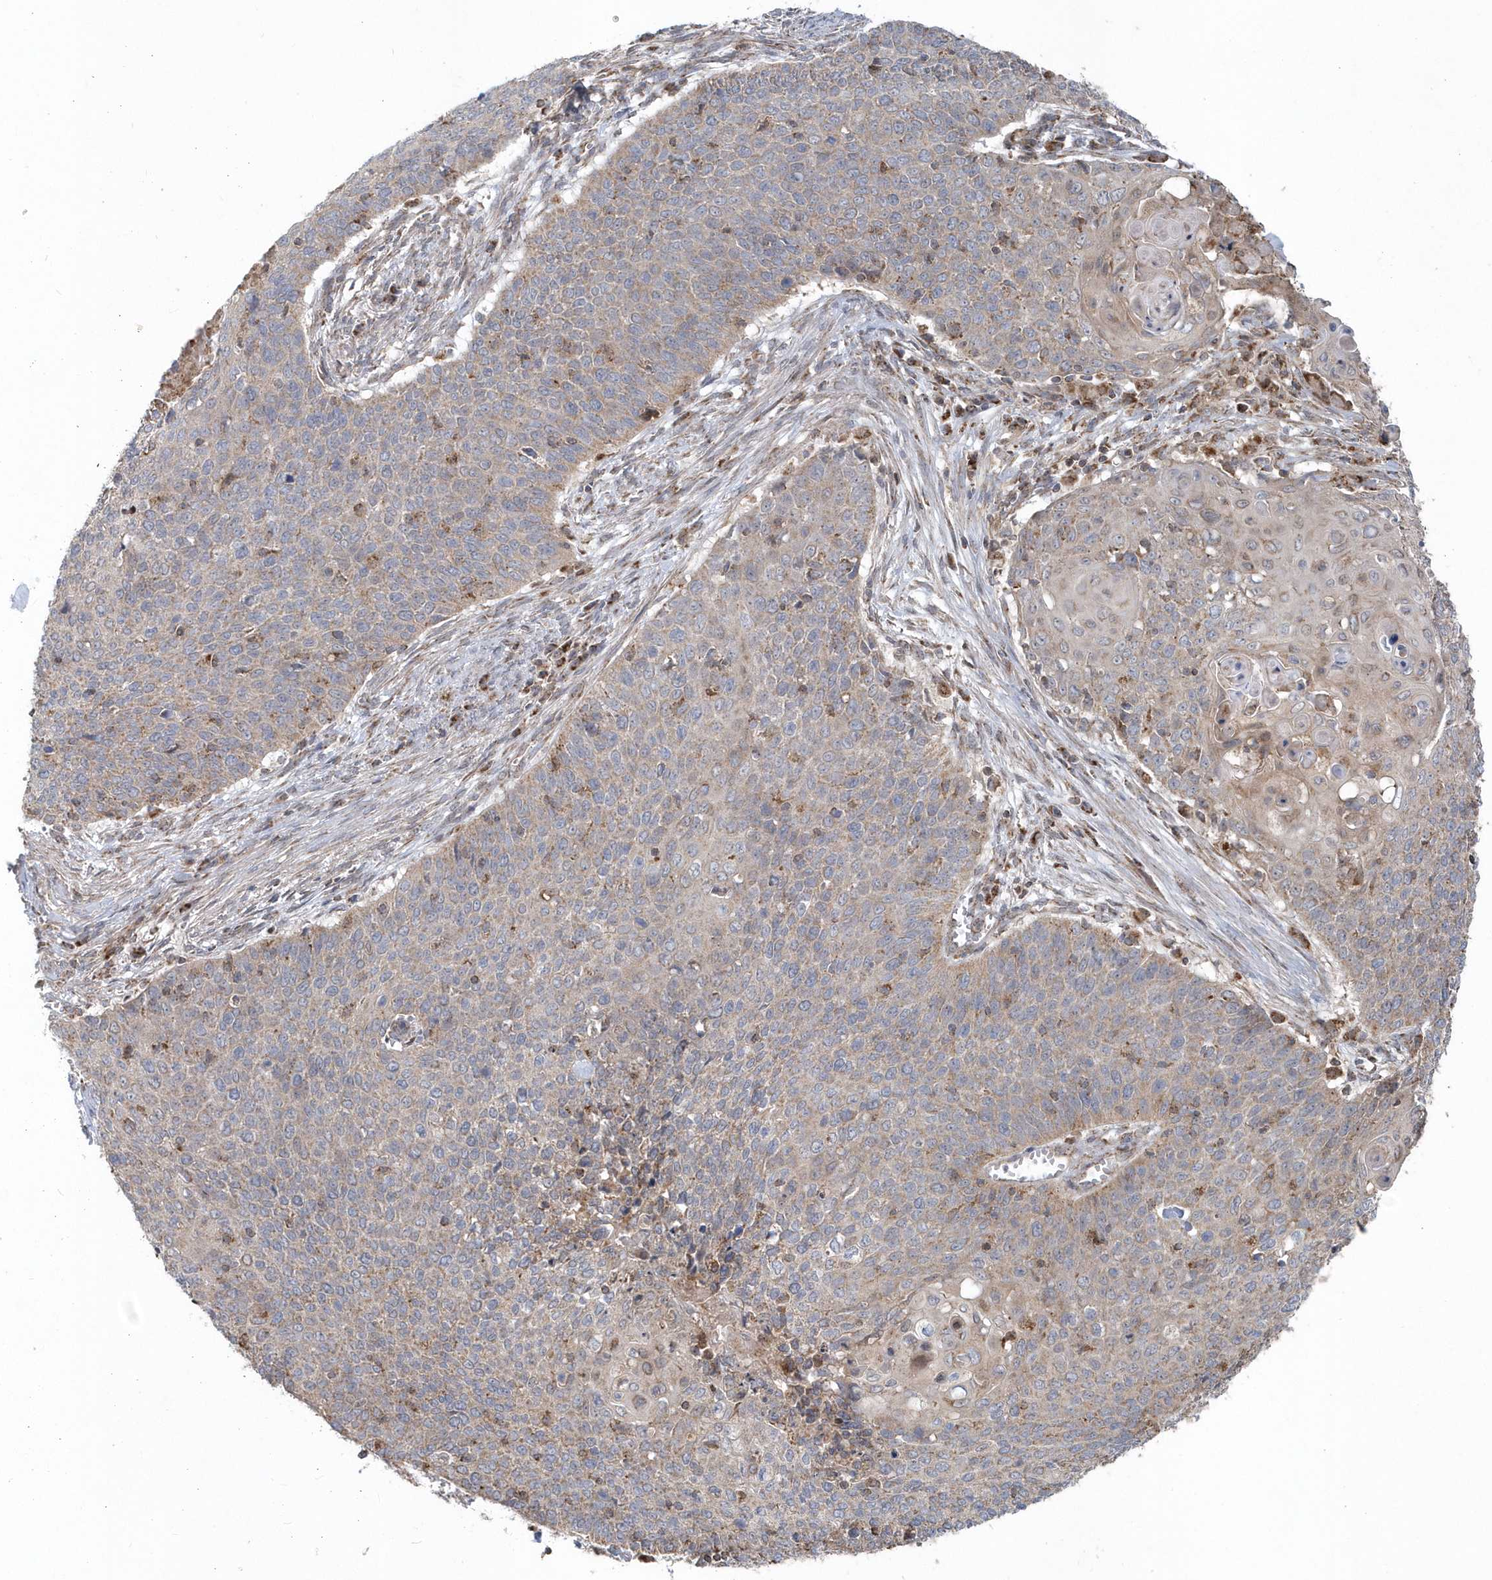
{"staining": {"intensity": "weak", "quantity": "25%-75%", "location": "cytoplasmic/membranous"}, "tissue": "cervical cancer", "cell_type": "Tumor cells", "image_type": "cancer", "snomed": [{"axis": "morphology", "description": "Squamous cell carcinoma, NOS"}, {"axis": "topography", "description": "Cervix"}], "caption": "DAB immunohistochemical staining of cervical cancer (squamous cell carcinoma) demonstrates weak cytoplasmic/membranous protein staining in about 25%-75% of tumor cells.", "gene": "PPP1R7", "patient": {"sex": "female", "age": 39}}